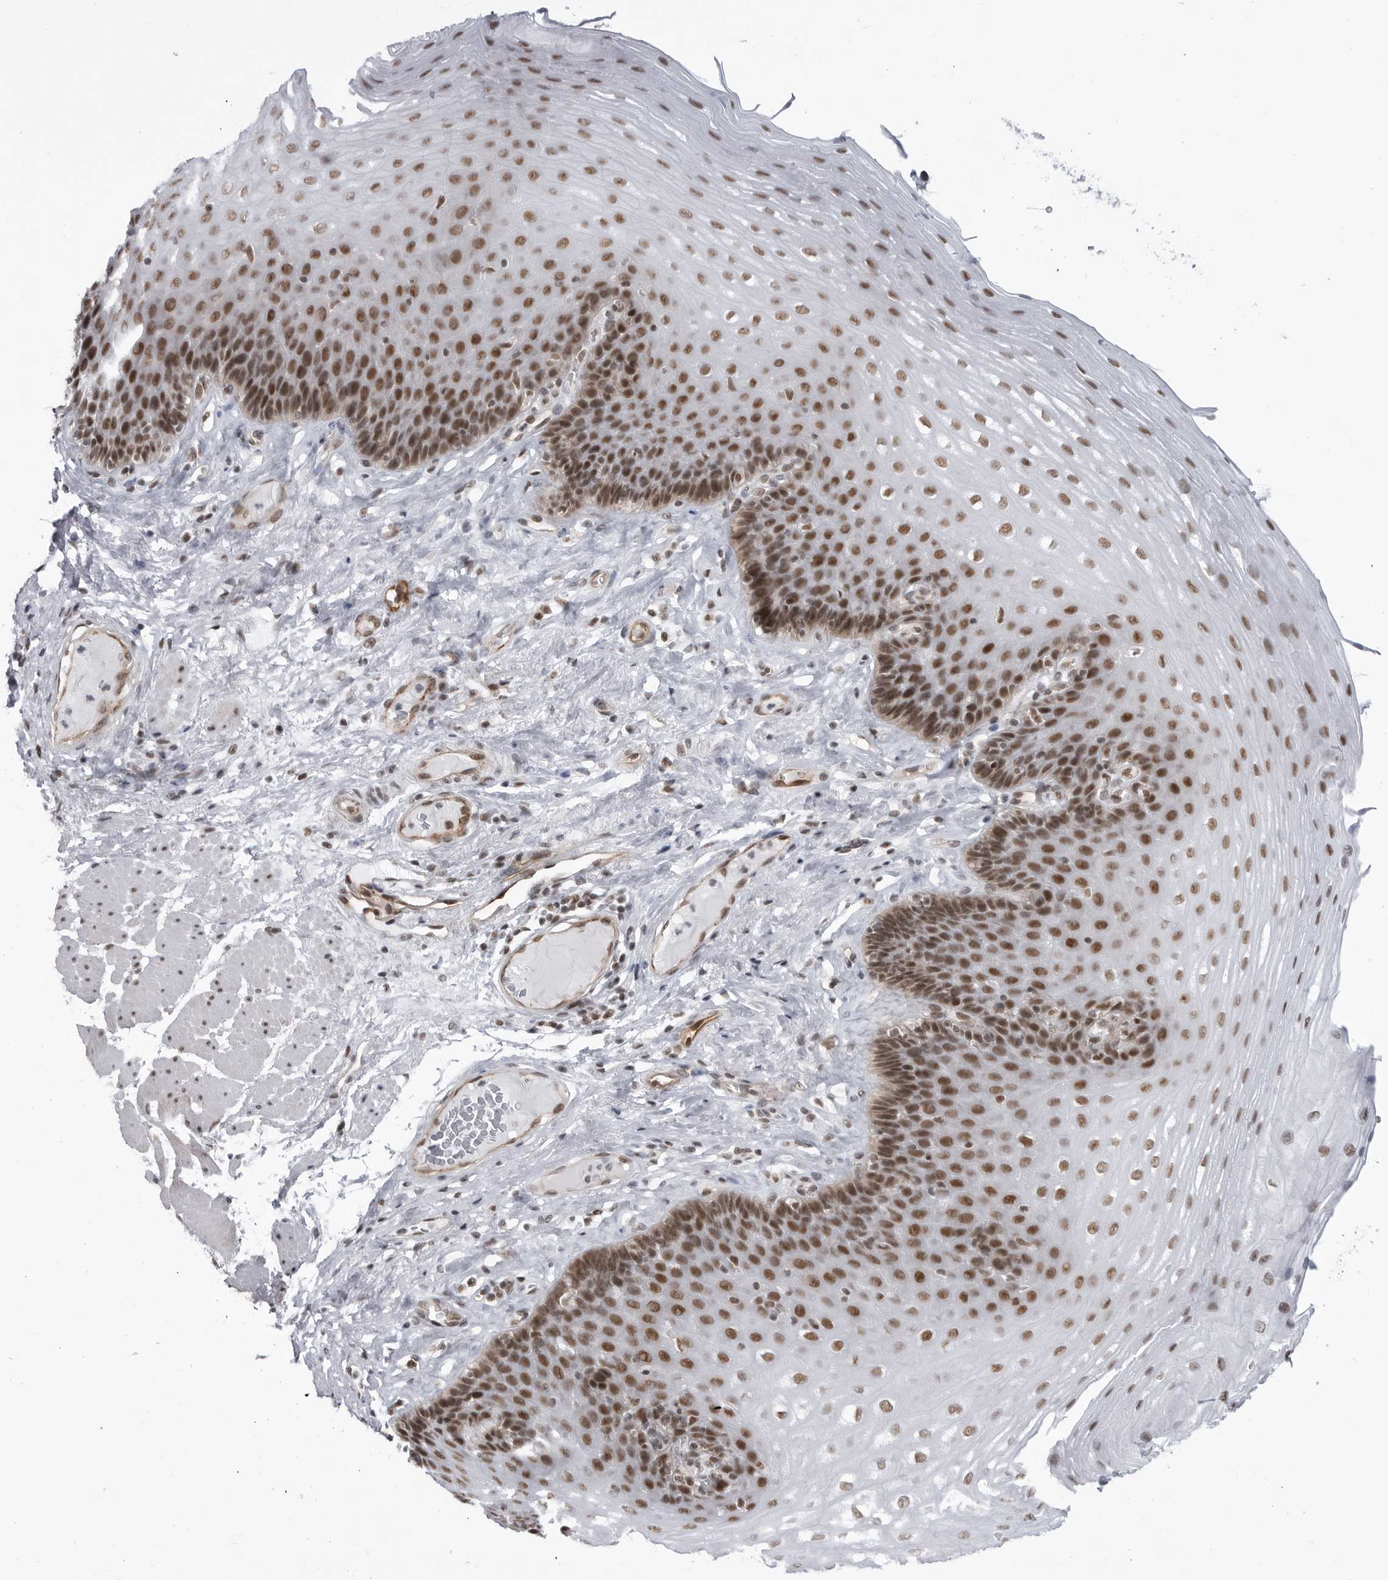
{"staining": {"intensity": "strong", "quantity": ">75%", "location": "nuclear"}, "tissue": "esophagus", "cell_type": "Squamous epithelial cells", "image_type": "normal", "snomed": [{"axis": "morphology", "description": "Normal tissue, NOS"}, {"axis": "topography", "description": "Esophagus"}], "caption": "Squamous epithelial cells show high levels of strong nuclear staining in about >75% of cells in benign esophagus.", "gene": "RNF26", "patient": {"sex": "female", "age": 66}}